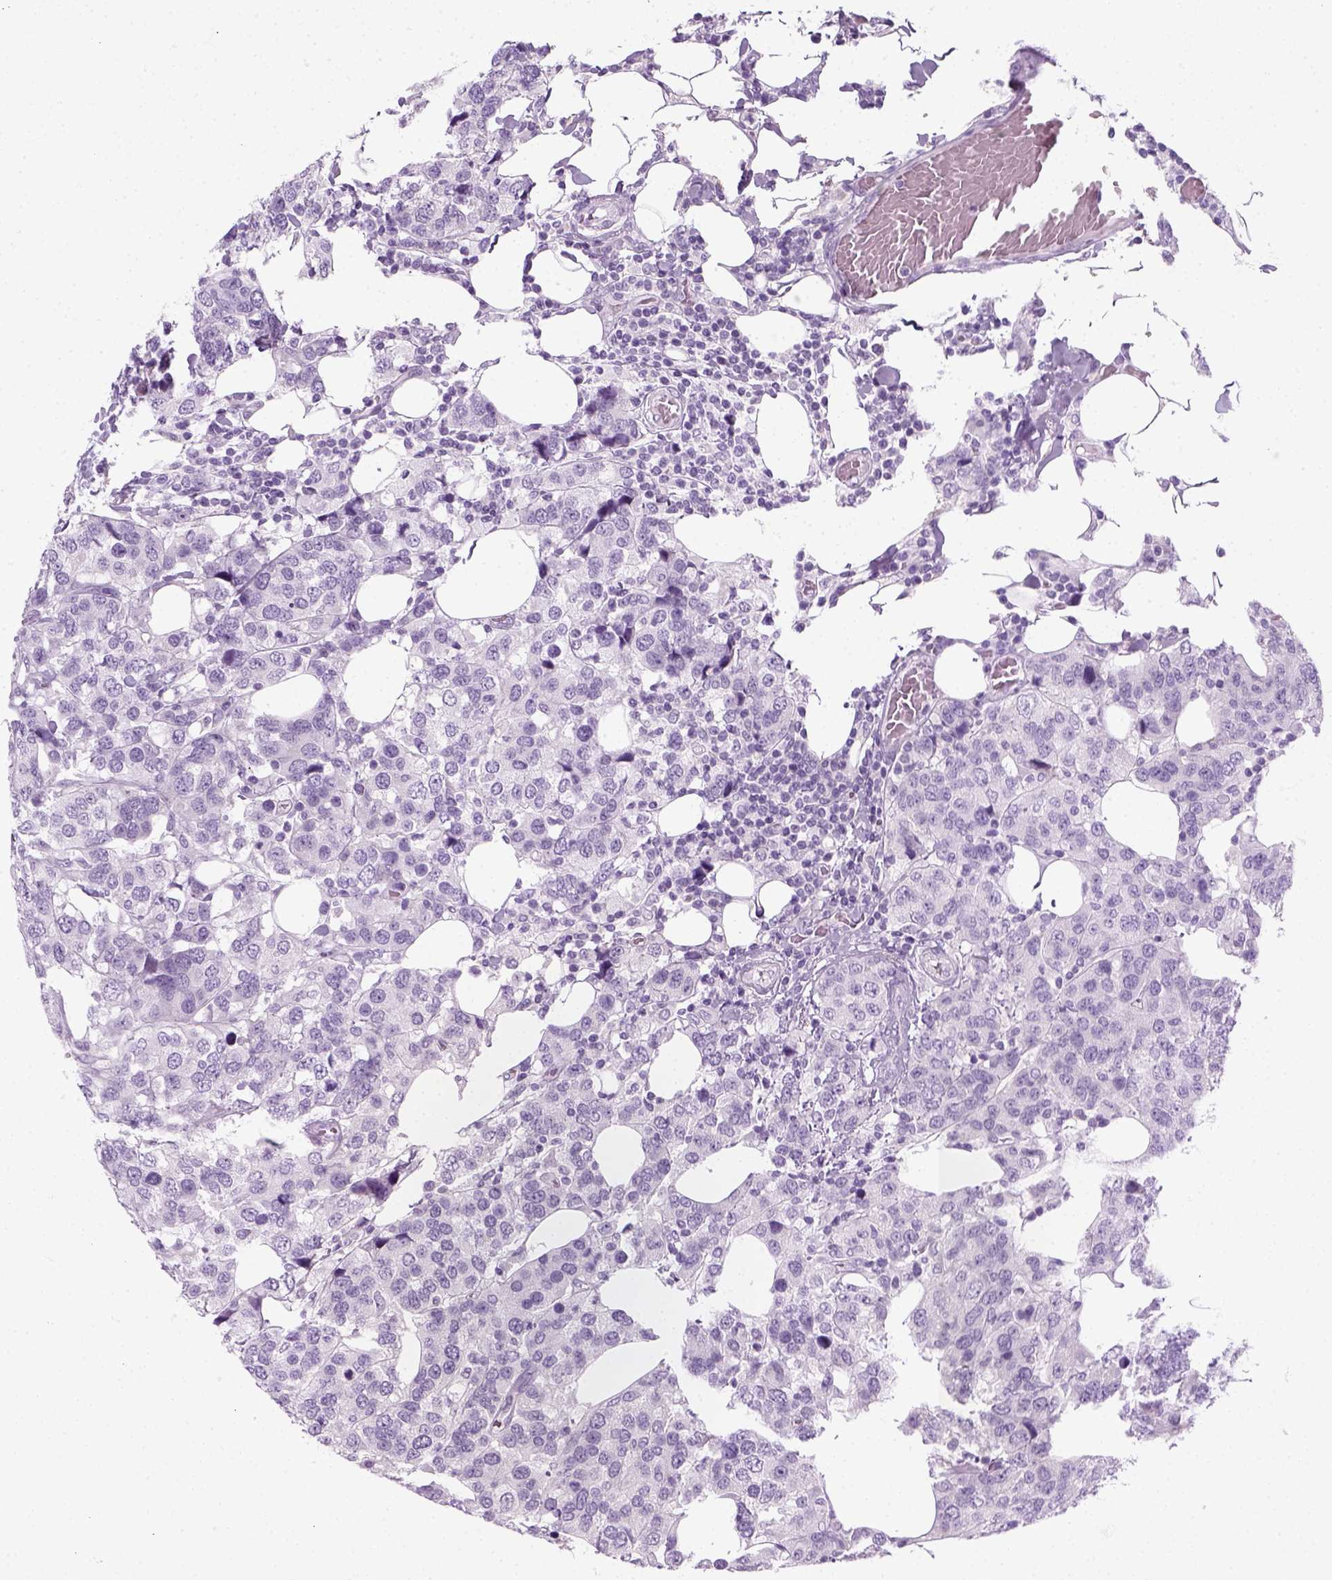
{"staining": {"intensity": "negative", "quantity": "none", "location": "none"}, "tissue": "breast cancer", "cell_type": "Tumor cells", "image_type": "cancer", "snomed": [{"axis": "morphology", "description": "Lobular carcinoma"}, {"axis": "topography", "description": "Breast"}], "caption": "Histopathology image shows no significant protein expression in tumor cells of breast cancer (lobular carcinoma).", "gene": "SLC12A5", "patient": {"sex": "female", "age": 59}}